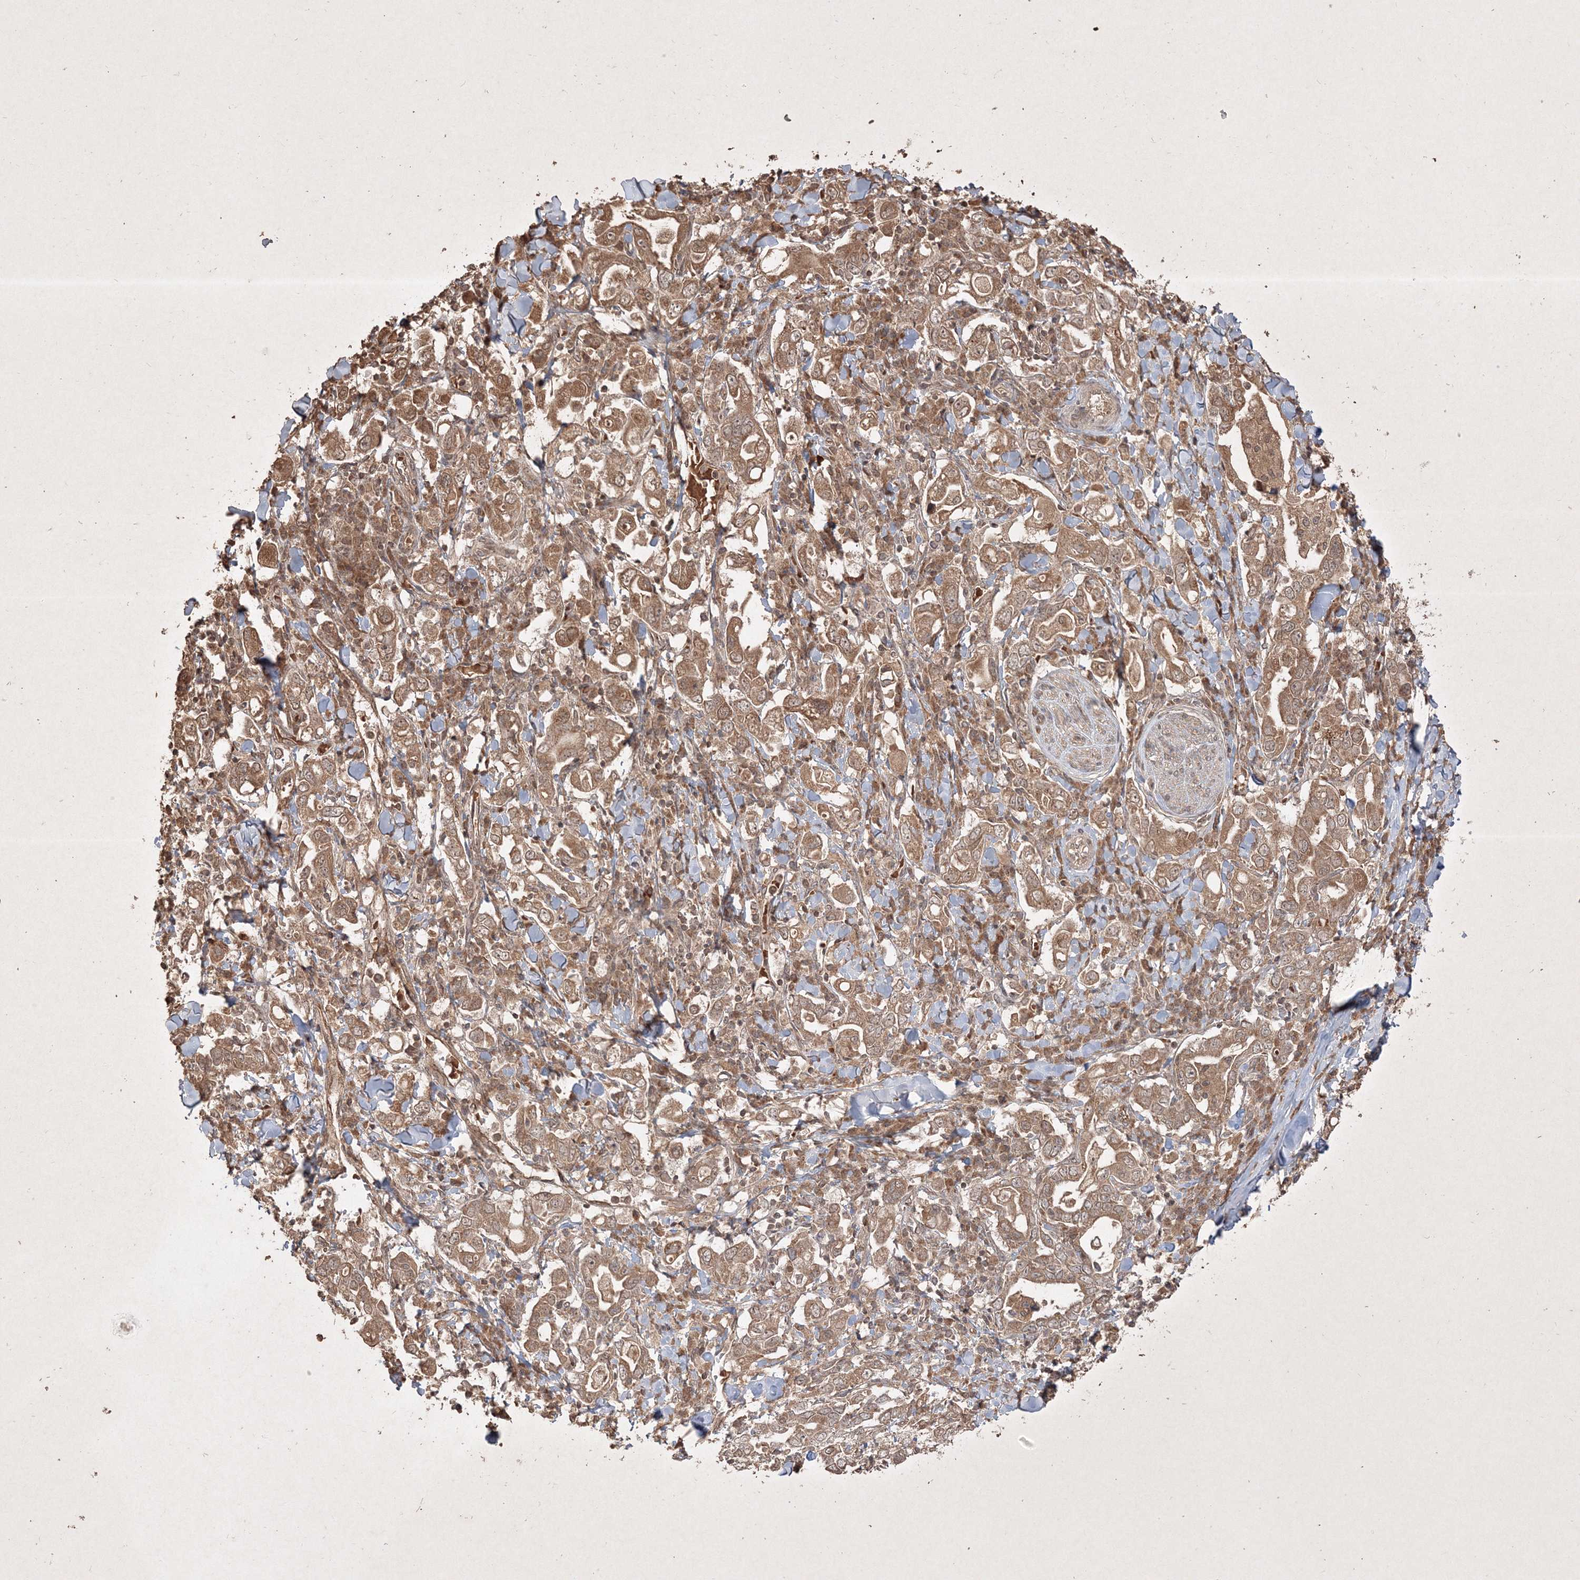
{"staining": {"intensity": "moderate", "quantity": ">75%", "location": "cytoplasmic/membranous"}, "tissue": "stomach cancer", "cell_type": "Tumor cells", "image_type": "cancer", "snomed": [{"axis": "morphology", "description": "Adenocarcinoma, NOS"}, {"axis": "topography", "description": "Stomach, upper"}], "caption": "This micrograph exhibits immunohistochemistry (IHC) staining of adenocarcinoma (stomach), with medium moderate cytoplasmic/membranous expression in about >75% of tumor cells.", "gene": "PELI3", "patient": {"sex": "male", "age": 62}}